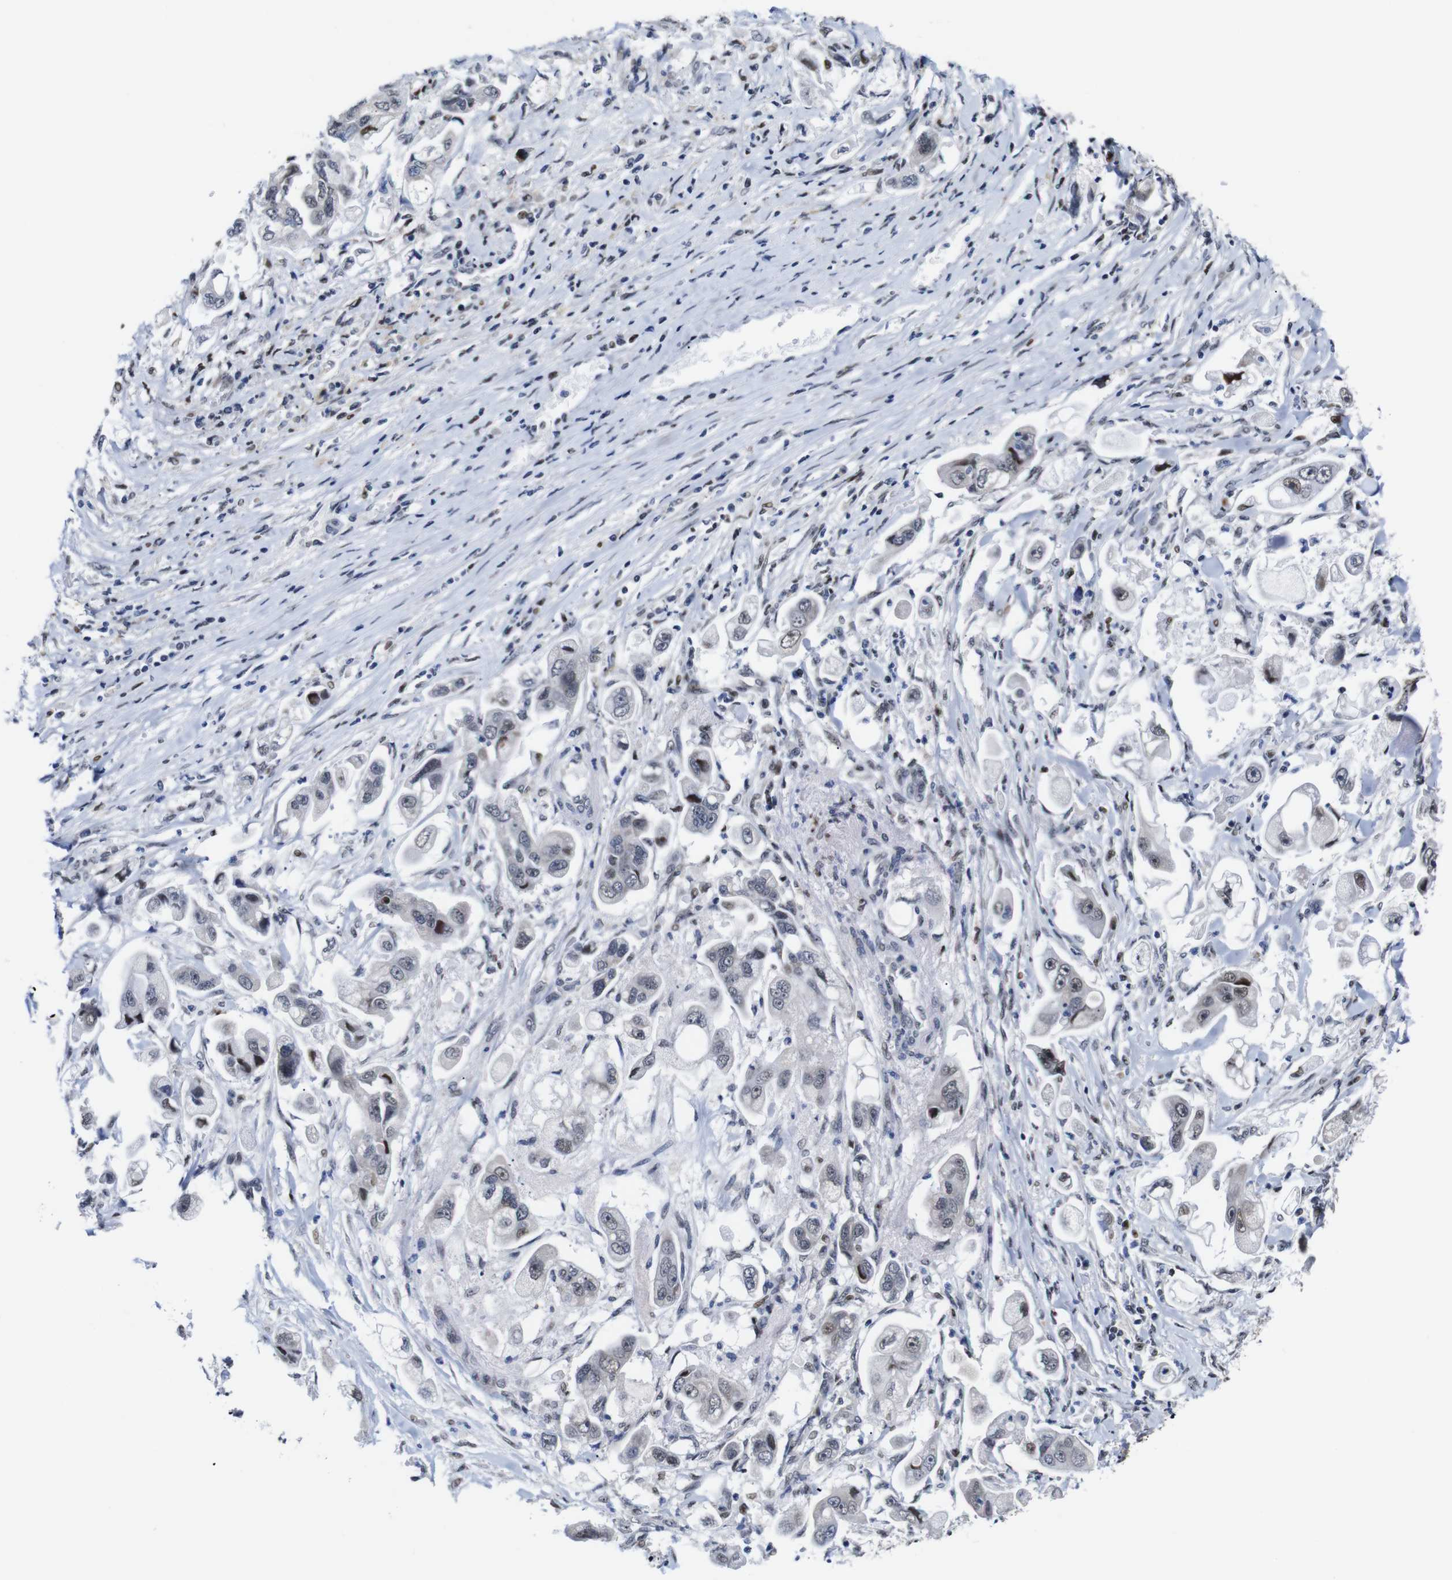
{"staining": {"intensity": "negative", "quantity": "none", "location": "none"}, "tissue": "stomach cancer", "cell_type": "Tumor cells", "image_type": "cancer", "snomed": [{"axis": "morphology", "description": "Adenocarcinoma, NOS"}, {"axis": "topography", "description": "Stomach"}], "caption": "DAB immunohistochemical staining of stomach cancer (adenocarcinoma) displays no significant staining in tumor cells. Brightfield microscopy of immunohistochemistry (IHC) stained with DAB (3,3'-diaminobenzidine) (brown) and hematoxylin (blue), captured at high magnification.", "gene": "GATA6", "patient": {"sex": "male", "age": 62}}